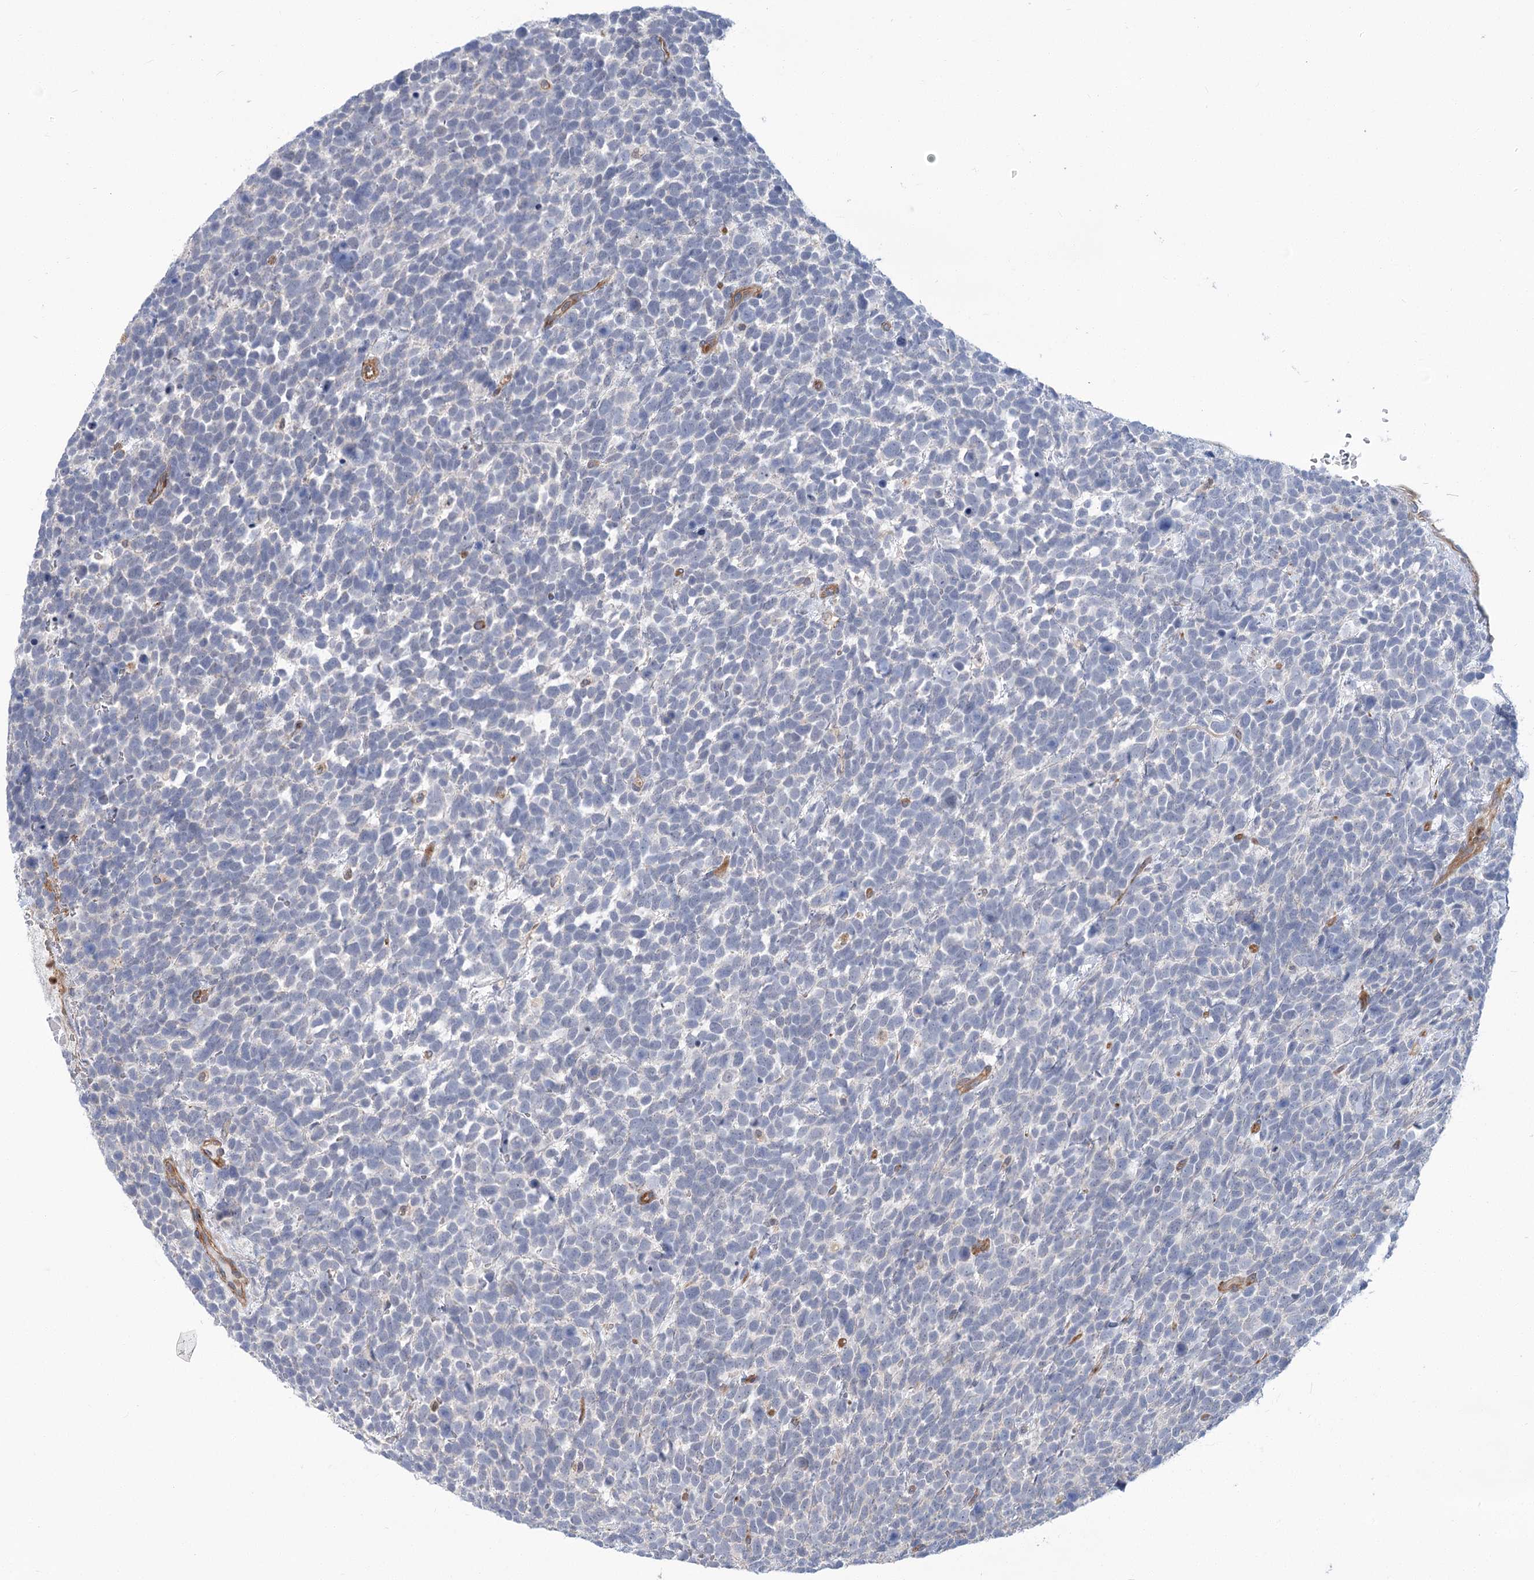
{"staining": {"intensity": "negative", "quantity": "none", "location": "none"}, "tissue": "urothelial cancer", "cell_type": "Tumor cells", "image_type": "cancer", "snomed": [{"axis": "morphology", "description": "Urothelial carcinoma, High grade"}, {"axis": "topography", "description": "Urinary bladder"}], "caption": "Immunohistochemical staining of urothelial carcinoma (high-grade) displays no significant staining in tumor cells.", "gene": "THAP6", "patient": {"sex": "female", "age": 82}}